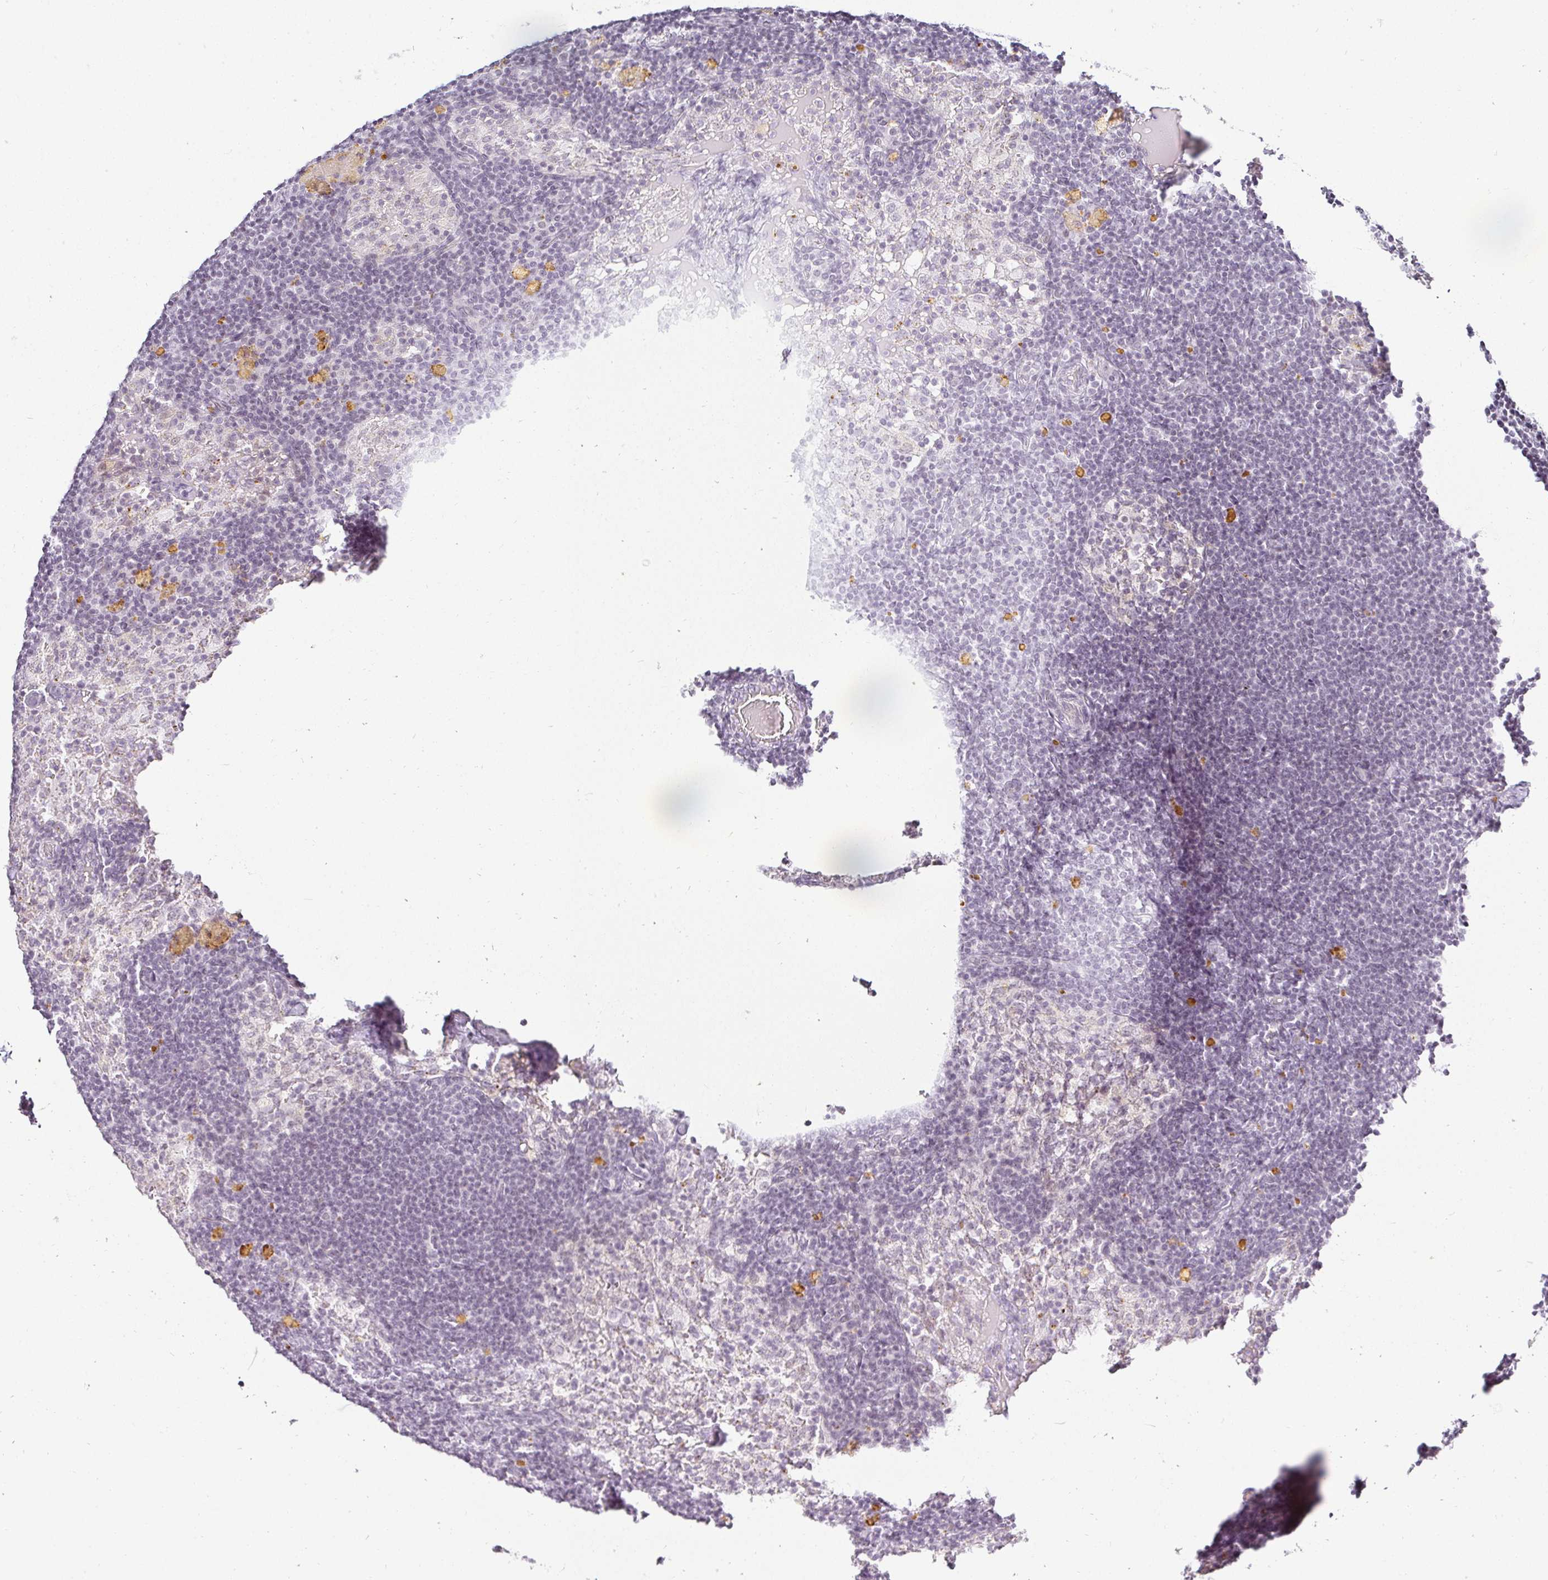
{"staining": {"intensity": "negative", "quantity": "none", "location": "none"}, "tissue": "lymph node", "cell_type": "Germinal center cells", "image_type": "normal", "snomed": [{"axis": "morphology", "description": "Normal tissue, NOS"}, {"axis": "topography", "description": "Lymph node"}], "caption": "Immunohistochemistry histopathology image of normal lymph node: lymph node stained with DAB (3,3'-diaminobenzidine) demonstrates no significant protein expression in germinal center cells.", "gene": "ACAN", "patient": {"sex": "male", "age": 49}}